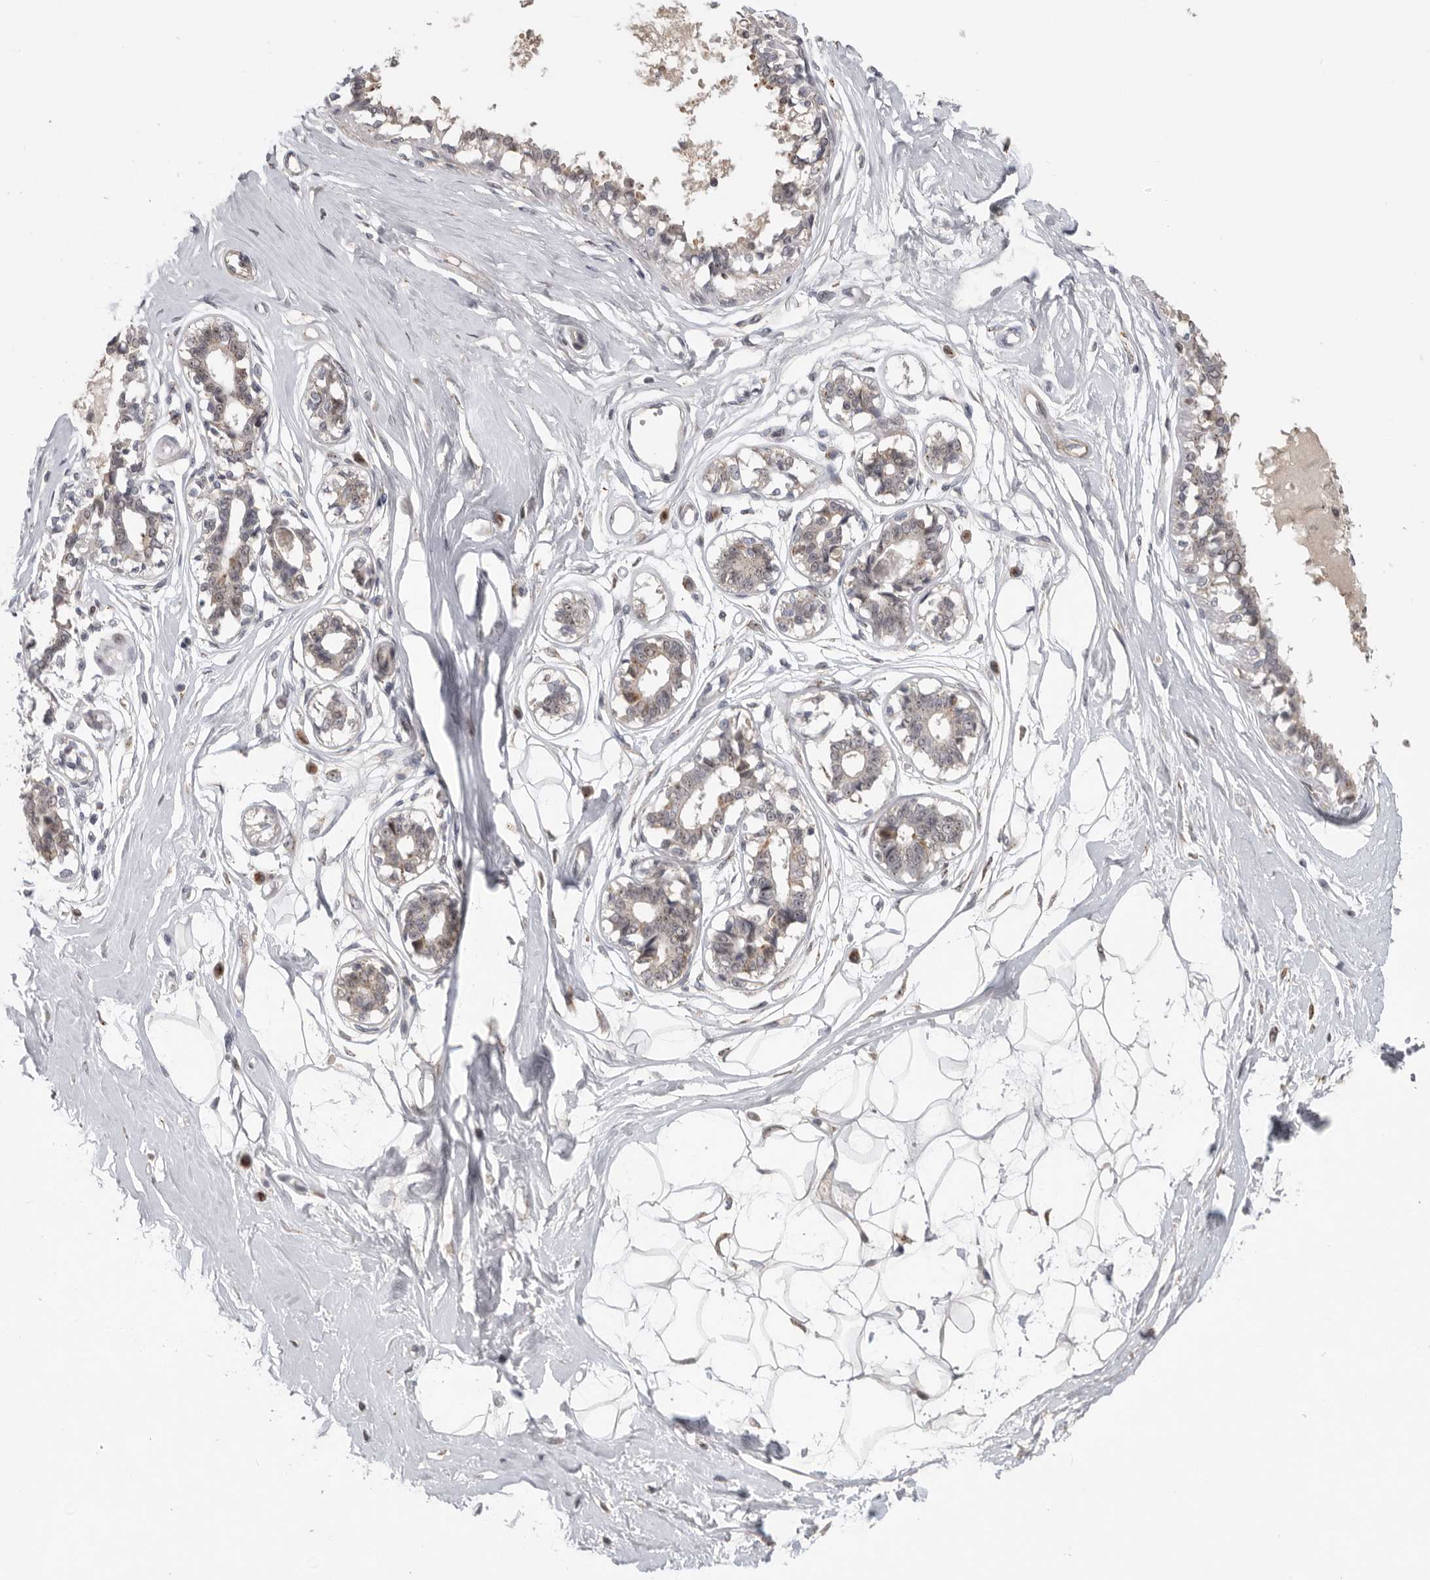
{"staining": {"intensity": "negative", "quantity": "none", "location": "none"}, "tissue": "breast", "cell_type": "Adipocytes", "image_type": "normal", "snomed": [{"axis": "morphology", "description": "Normal tissue, NOS"}, {"axis": "topography", "description": "Breast"}], "caption": "Immunohistochemistry (IHC) image of benign breast: breast stained with DAB exhibits no significant protein staining in adipocytes.", "gene": "PCMTD1", "patient": {"sex": "female", "age": 45}}